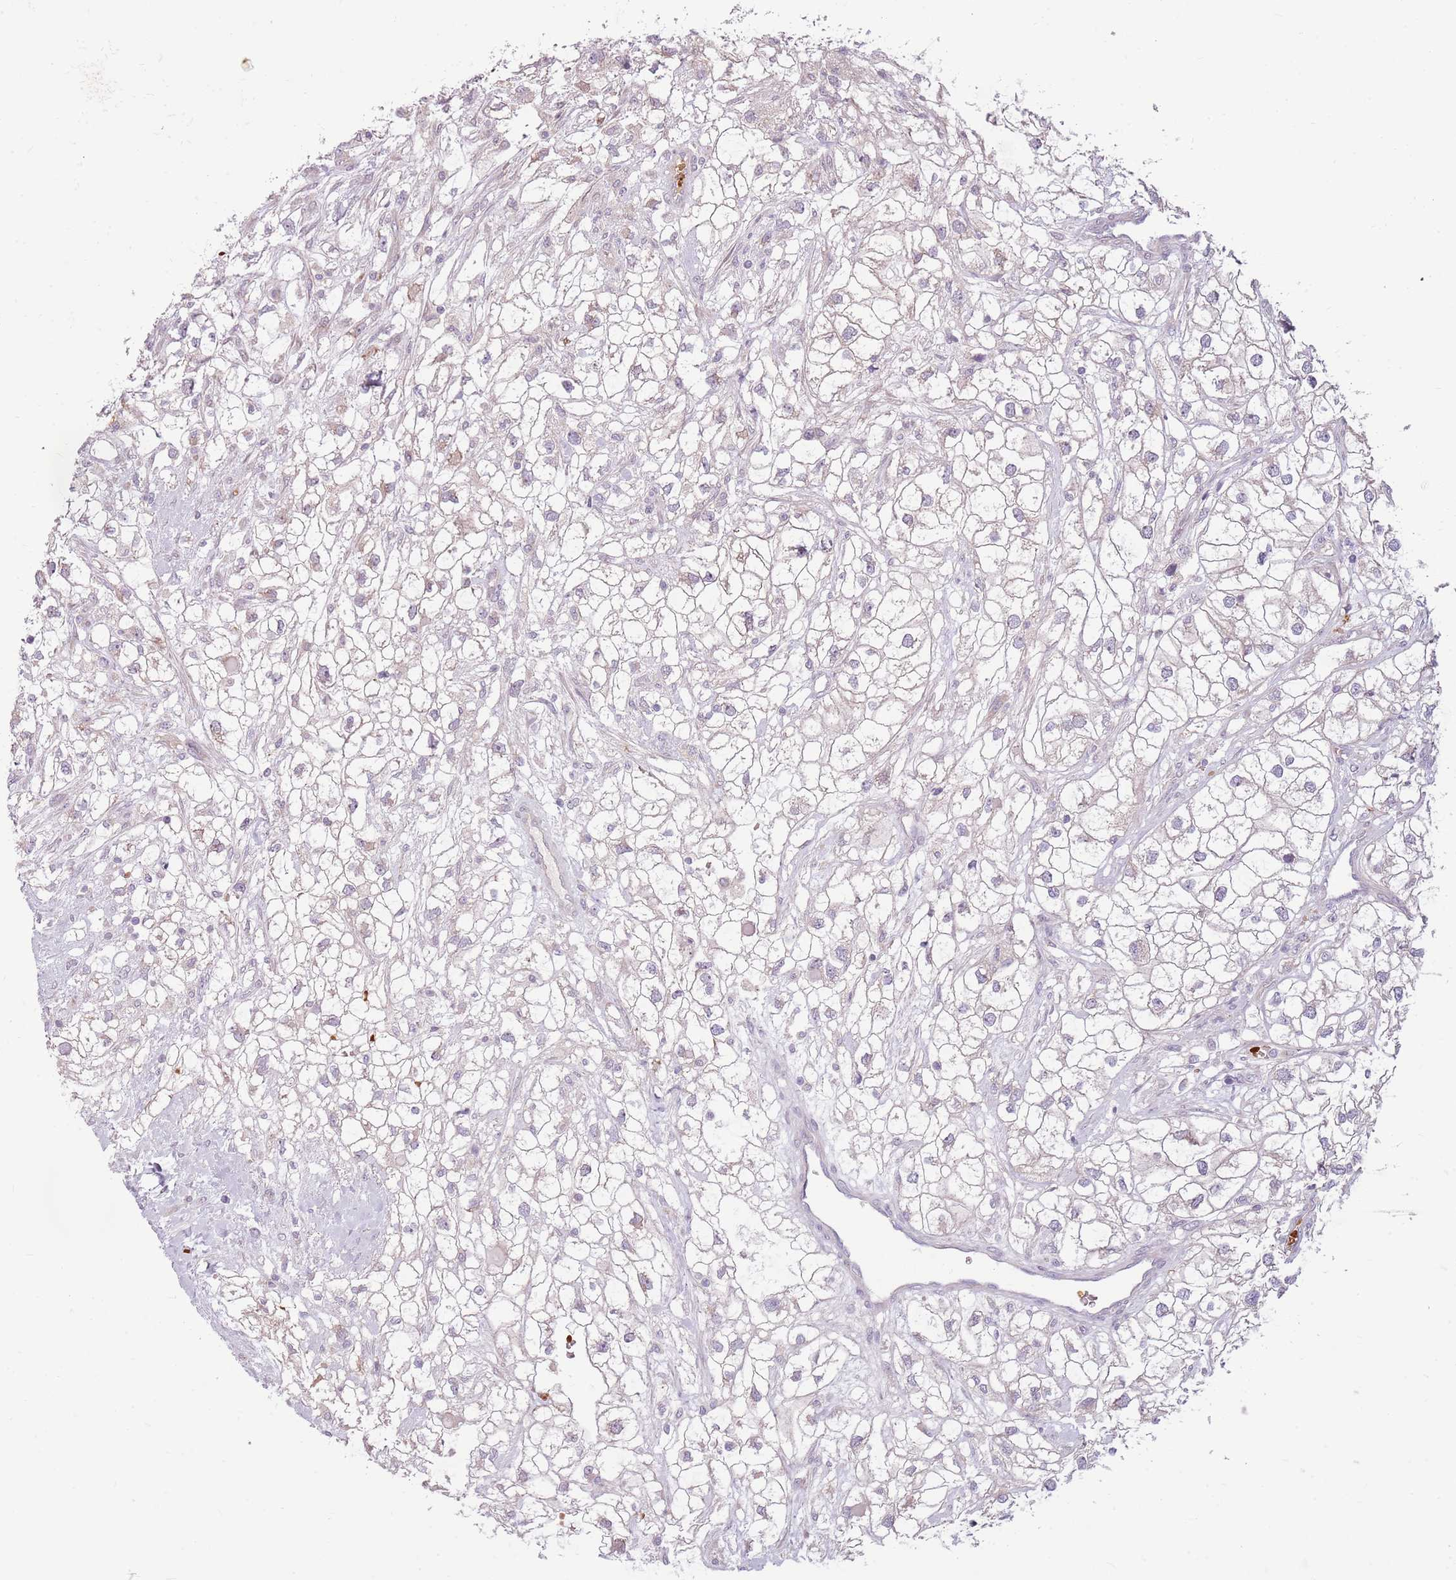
{"staining": {"intensity": "negative", "quantity": "none", "location": "none"}, "tissue": "renal cancer", "cell_type": "Tumor cells", "image_type": "cancer", "snomed": [{"axis": "morphology", "description": "Adenocarcinoma, NOS"}, {"axis": "topography", "description": "Kidney"}], "caption": "A photomicrograph of human adenocarcinoma (renal) is negative for staining in tumor cells.", "gene": "HSPA14", "patient": {"sex": "male", "age": 59}}